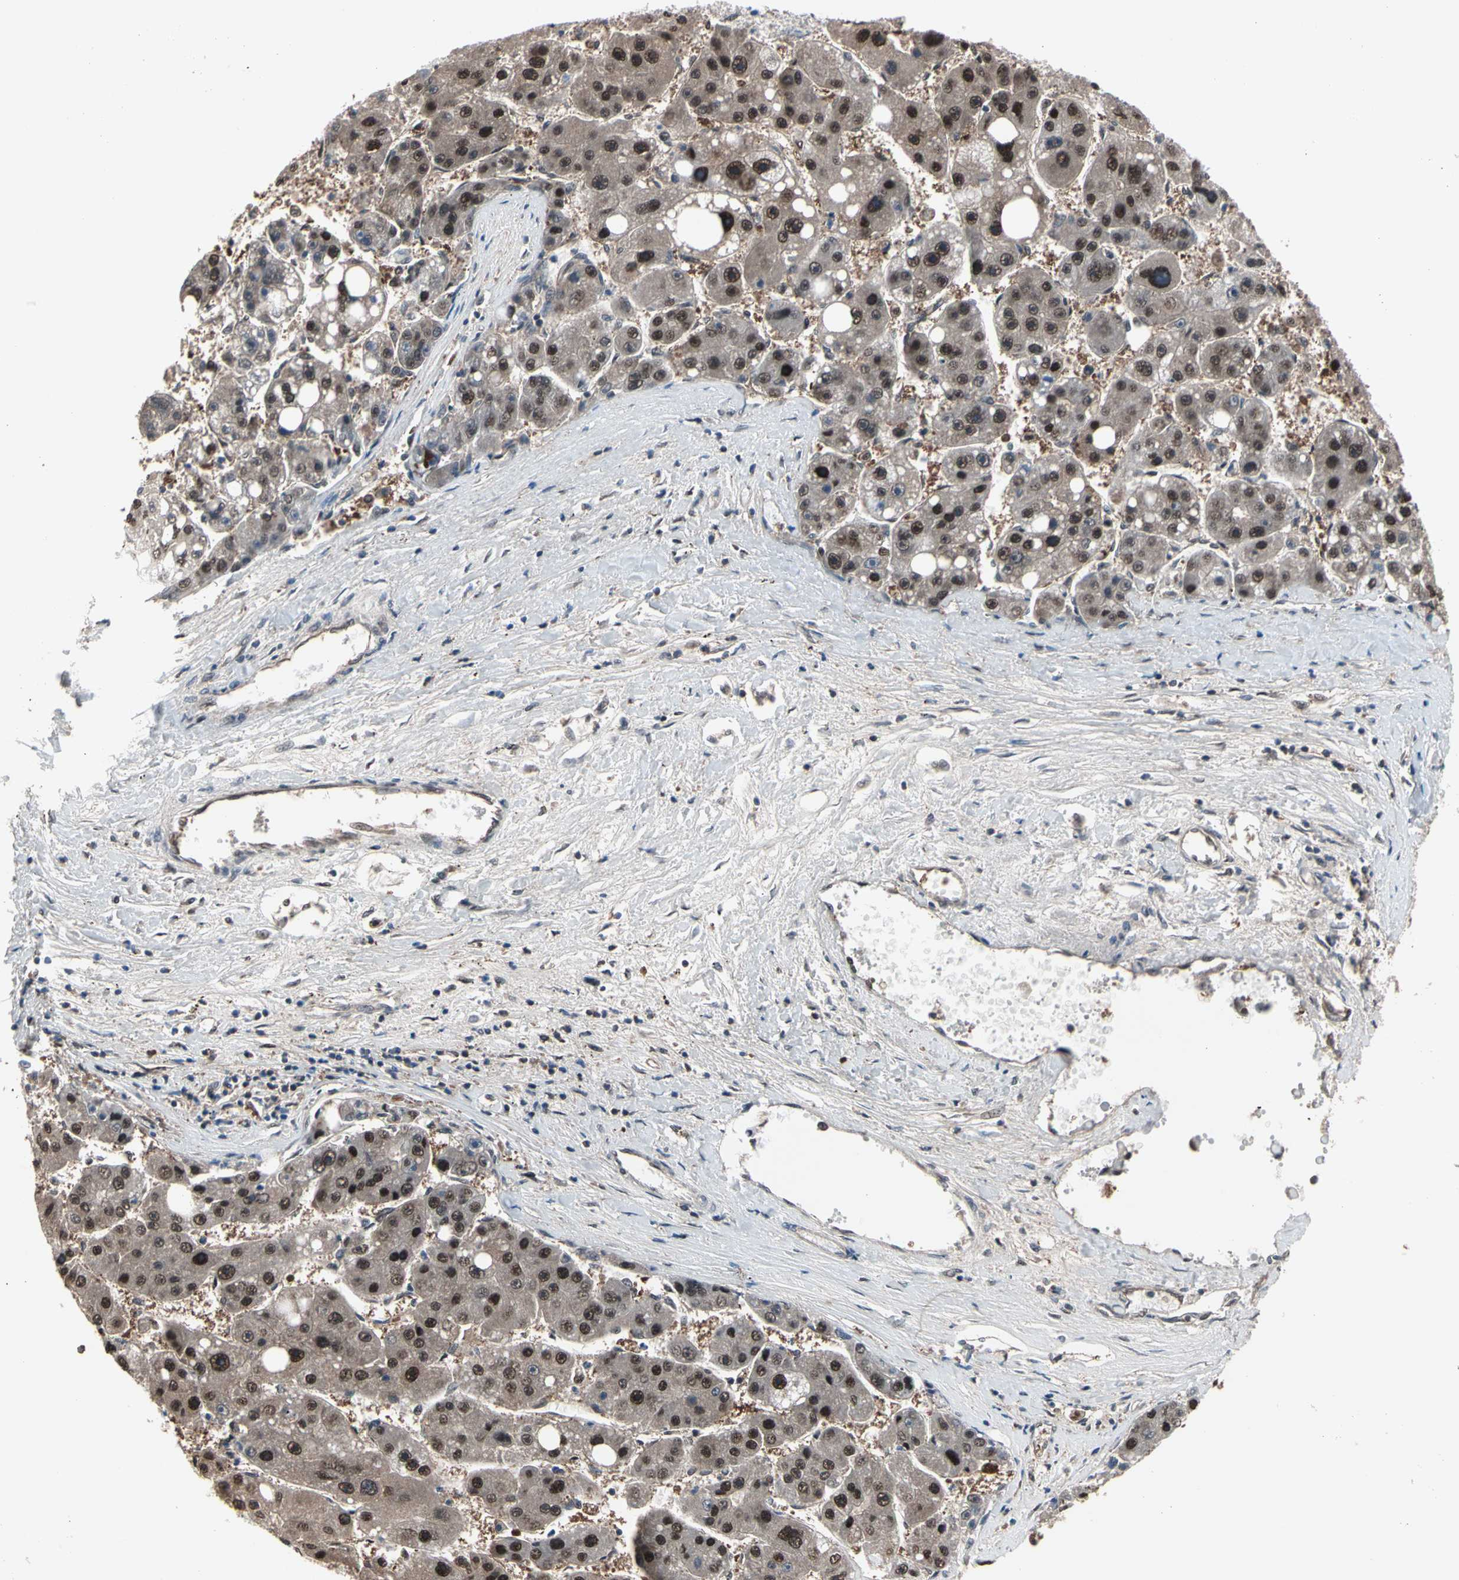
{"staining": {"intensity": "strong", "quantity": ">75%", "location": "cytoplasmic/membranous,nuclear"}, "tissue": "liver cancer", "cell_type": "Tumor cells", "image_type": "cancer", "snomed": [{"axis": "morphology", "description": "Carcinoma, Hepatocellular, NOS"}, {"axis": "topography", "description": "Liver"}], "caption": "Human liver cancer stained with a protein marker reveals strong staining in tumor cells.", "gene": "PSMA2", "patient": {"sex": "female", "age": 61}}